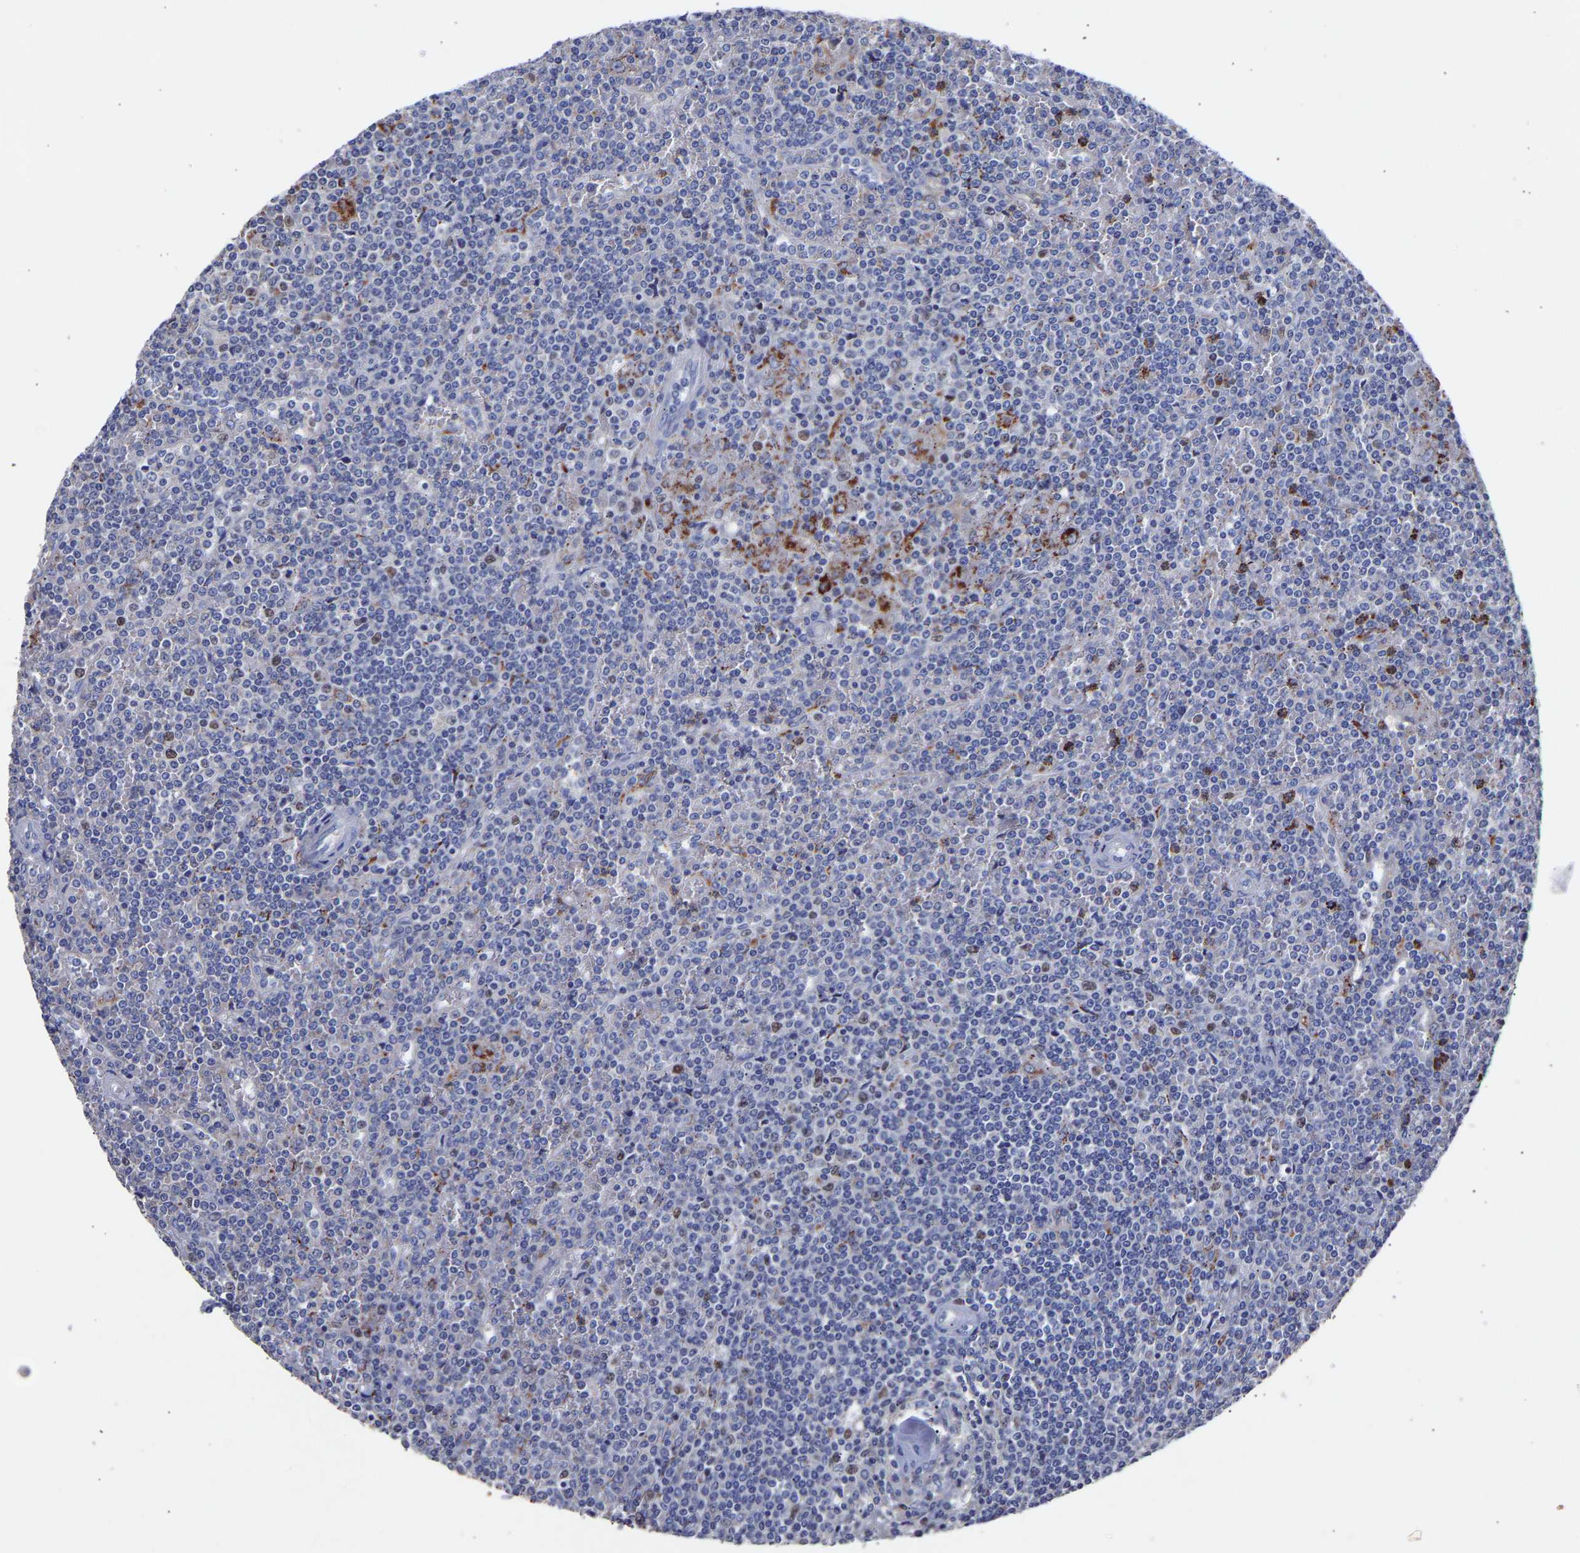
{"staining": {"intensity": "moderate", "quantity": "<25%", "location": "cytoplasmic/membranous,nuclear"}, "tissue": "lymphoma", "cell_type": "Tumor cells", "image_type": "cancer", "snomed": [{"axis": "morphology", "description": "Malignant lymphoma, non-Hodgkin's type, Low grade"}, {"axis": "topography", "description": "Spleen"}], "caption": "IHC of human malignant lymphoma, non-Hodgkin's type (low-grade) reveals low levels of moderate cytoplasmic/membranous and nuclear expression in about <25% of tumor cells.", "gene": "SEM1", "patient": {"sex": "female", "age": 19}}